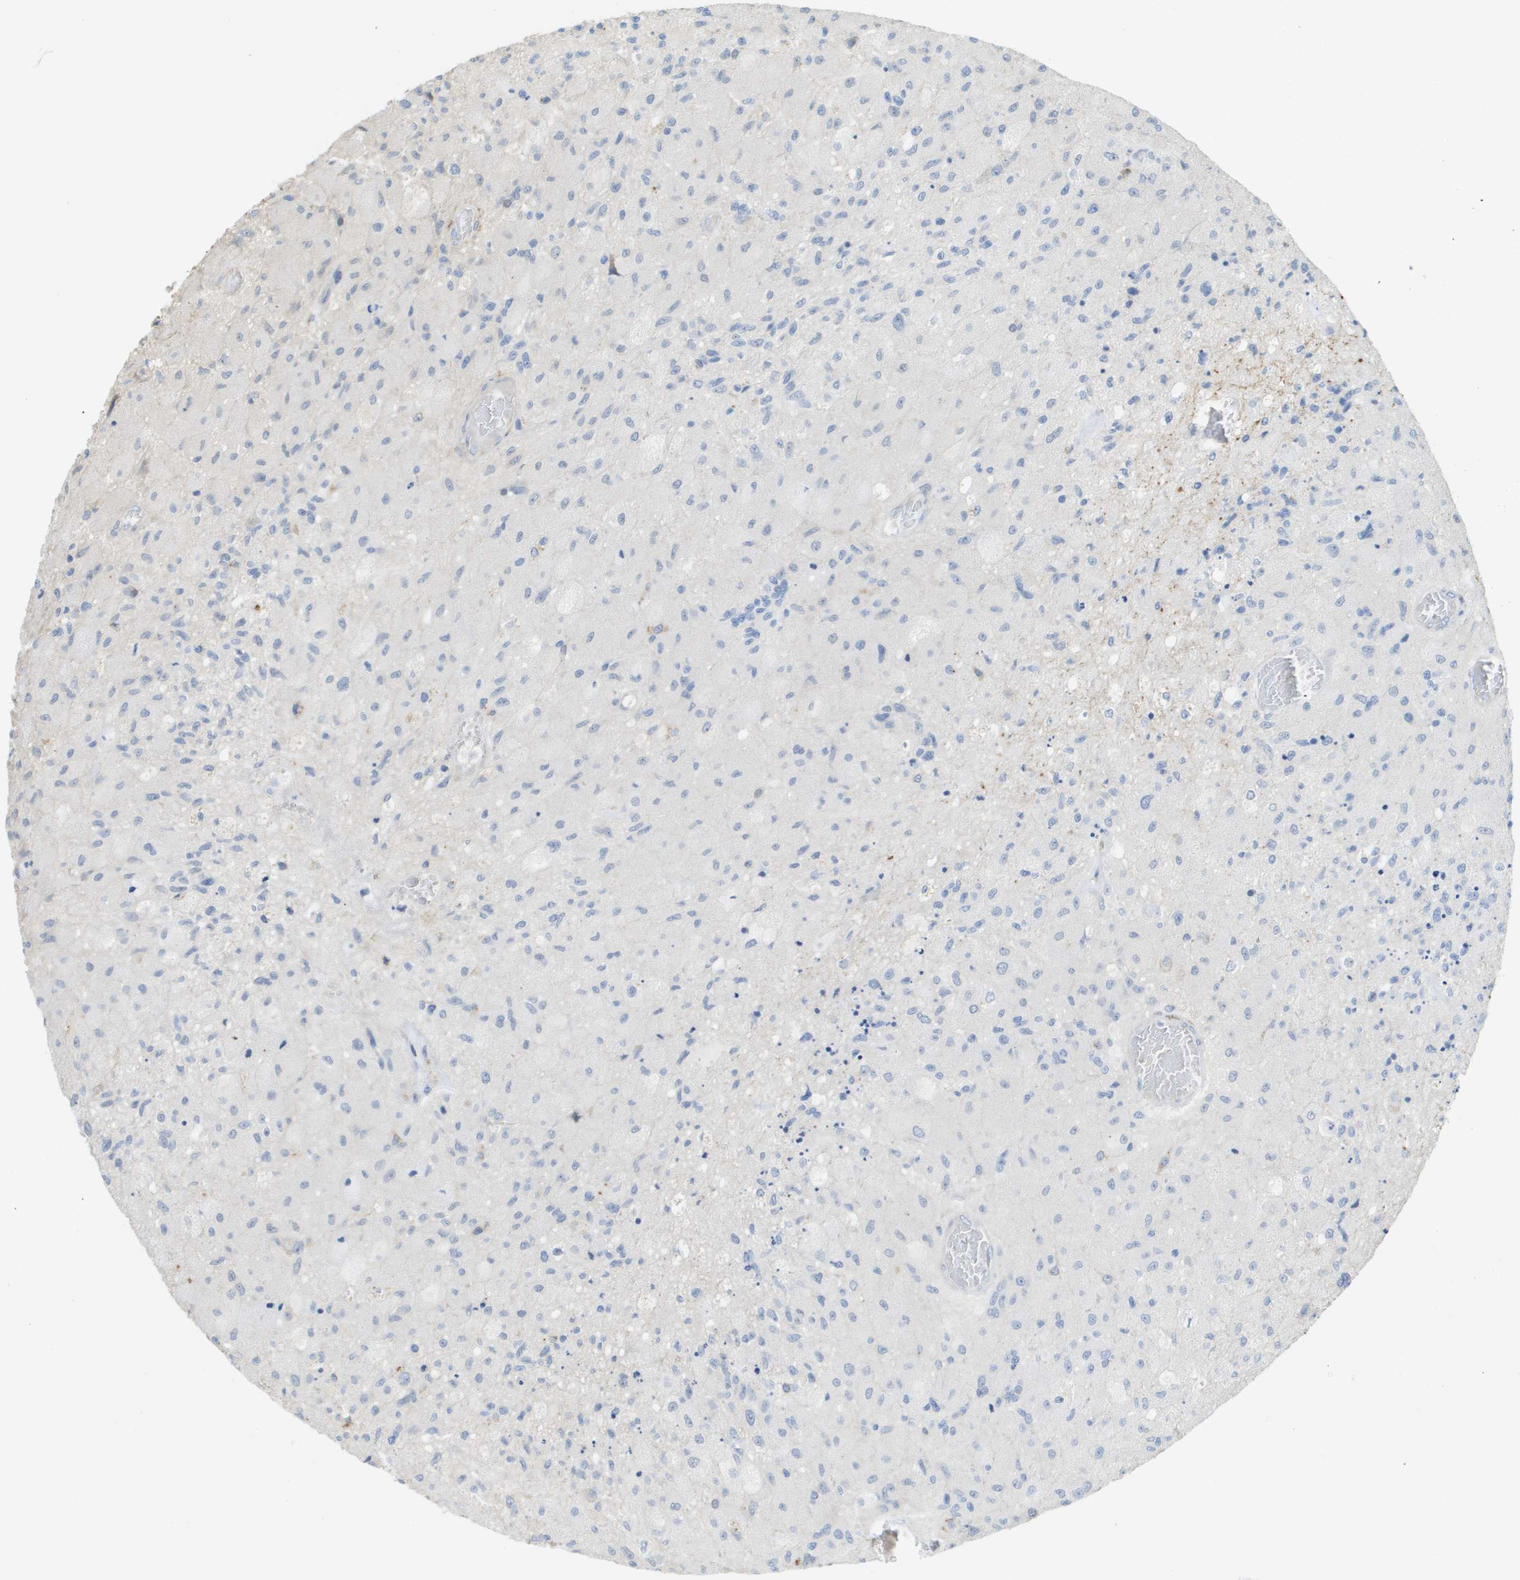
{"staining": {"intensity": "negative", "quantity": "none", "location": "none"}, "tissue": "glioma", "cell_type": "Tumor cells", "image_type": "cancer", "snomed": [{"axis": "morphology", "description": "Normal tissue, NOS"}, {"axis": "morphology", "description": "Glioma, malignant, High grade"}, {"axis": "topography", "description": "Cerebral cortex"}], "caption": "Malignant high-grade glioma stained for a protein using immunohistochemistry (IHC) shows no staining tumor cells.", "gene": "MYL3", "patient": {"sex": "male", "age": 77}}